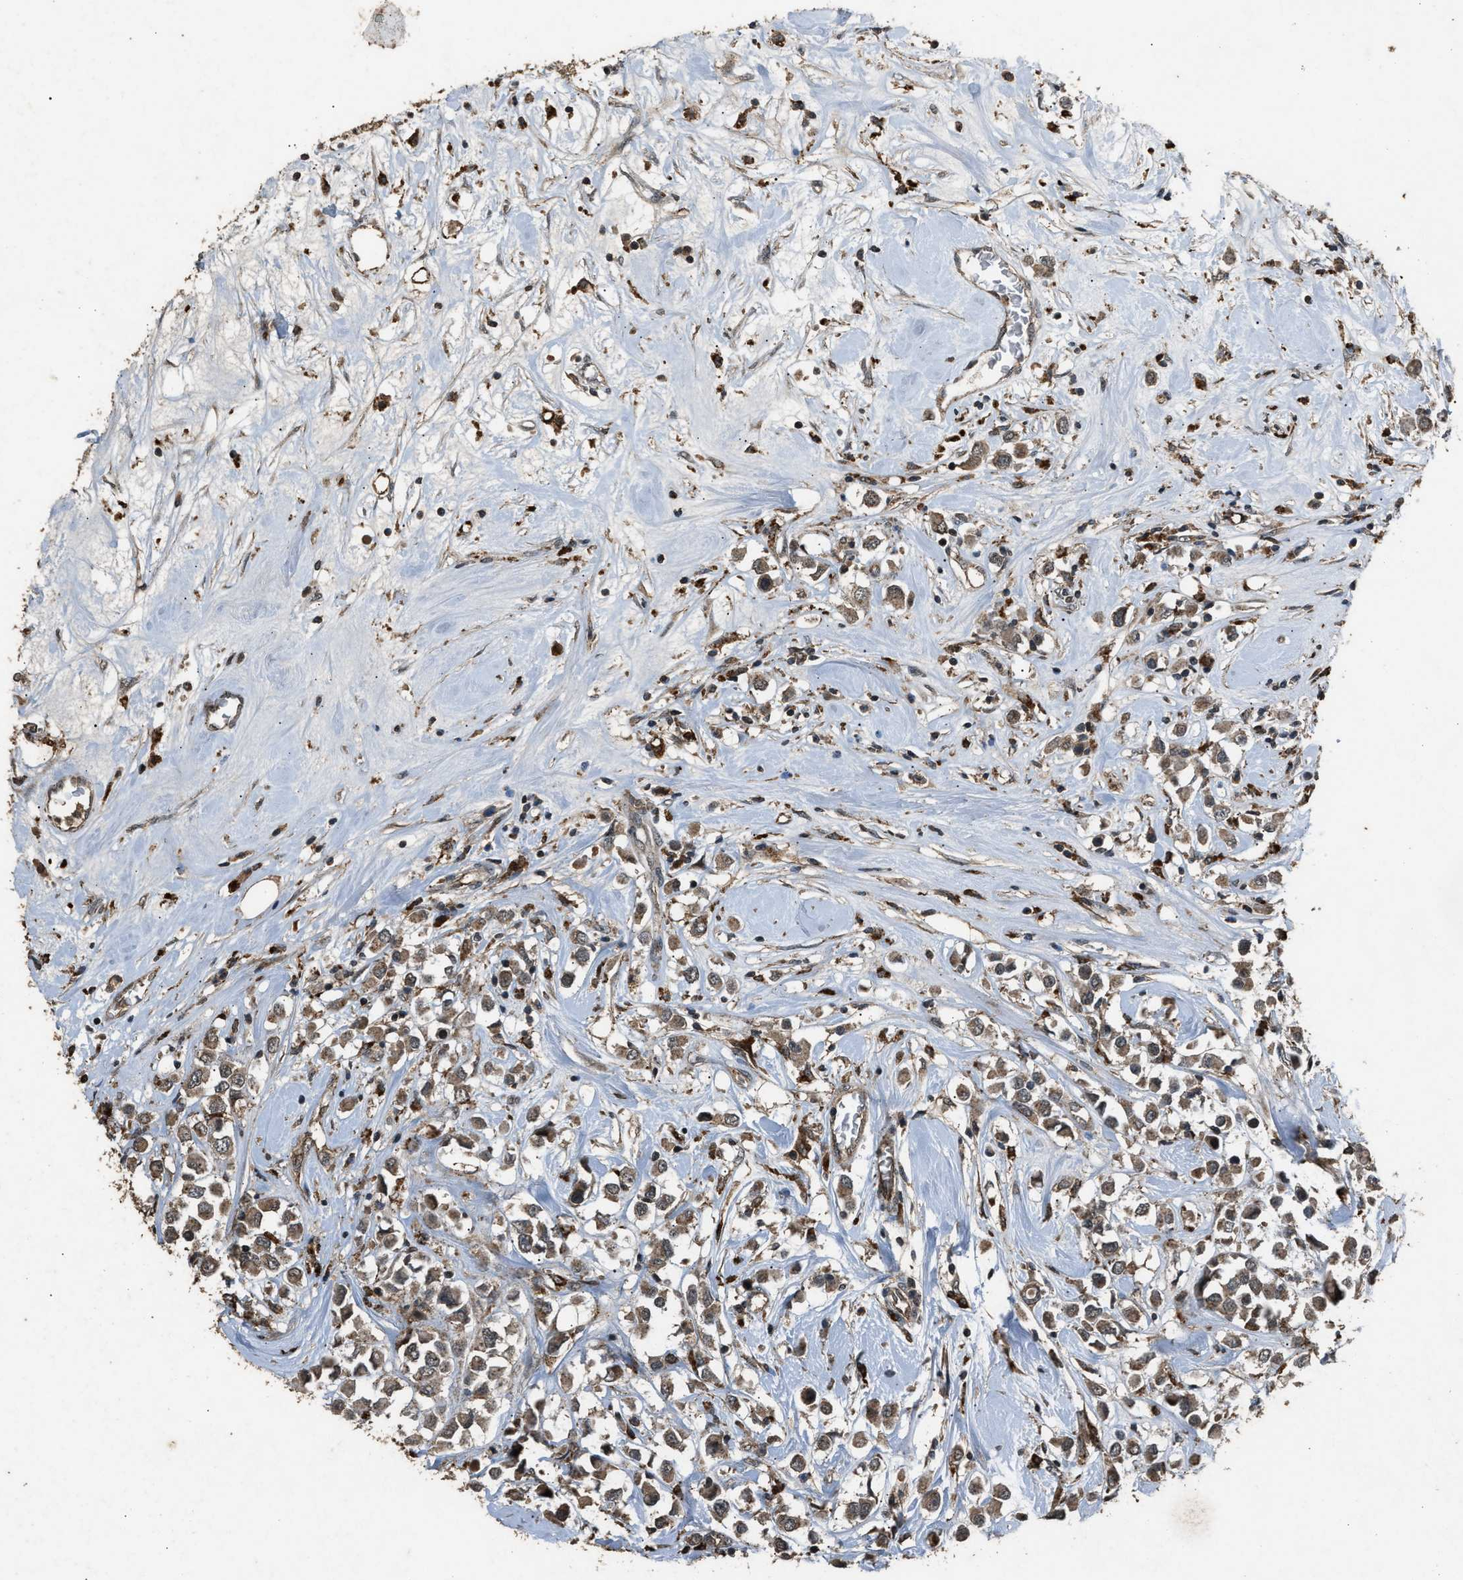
{"staining": {"intensity": "moderate", "quantity": ">75%", "location": "cytoplasmic/membranous"}, "tissue": "breast cancer", "cell_type": "Tumor cells", "image_type": "cancer", "snomed": [{"axis": "morphology", "description": "Duct carcinoma"}, {"axis": "topography", "description": "Breast"}], "caption": "Protein expression analysis of human breast cancer (infiltrating ductal carcinoma) reveals moderate cytoplasmic/membranous expression in approximately >75% of tumor cells.", "gene": "PSMD1", "patient": {"sex": "female", "age": 61}}